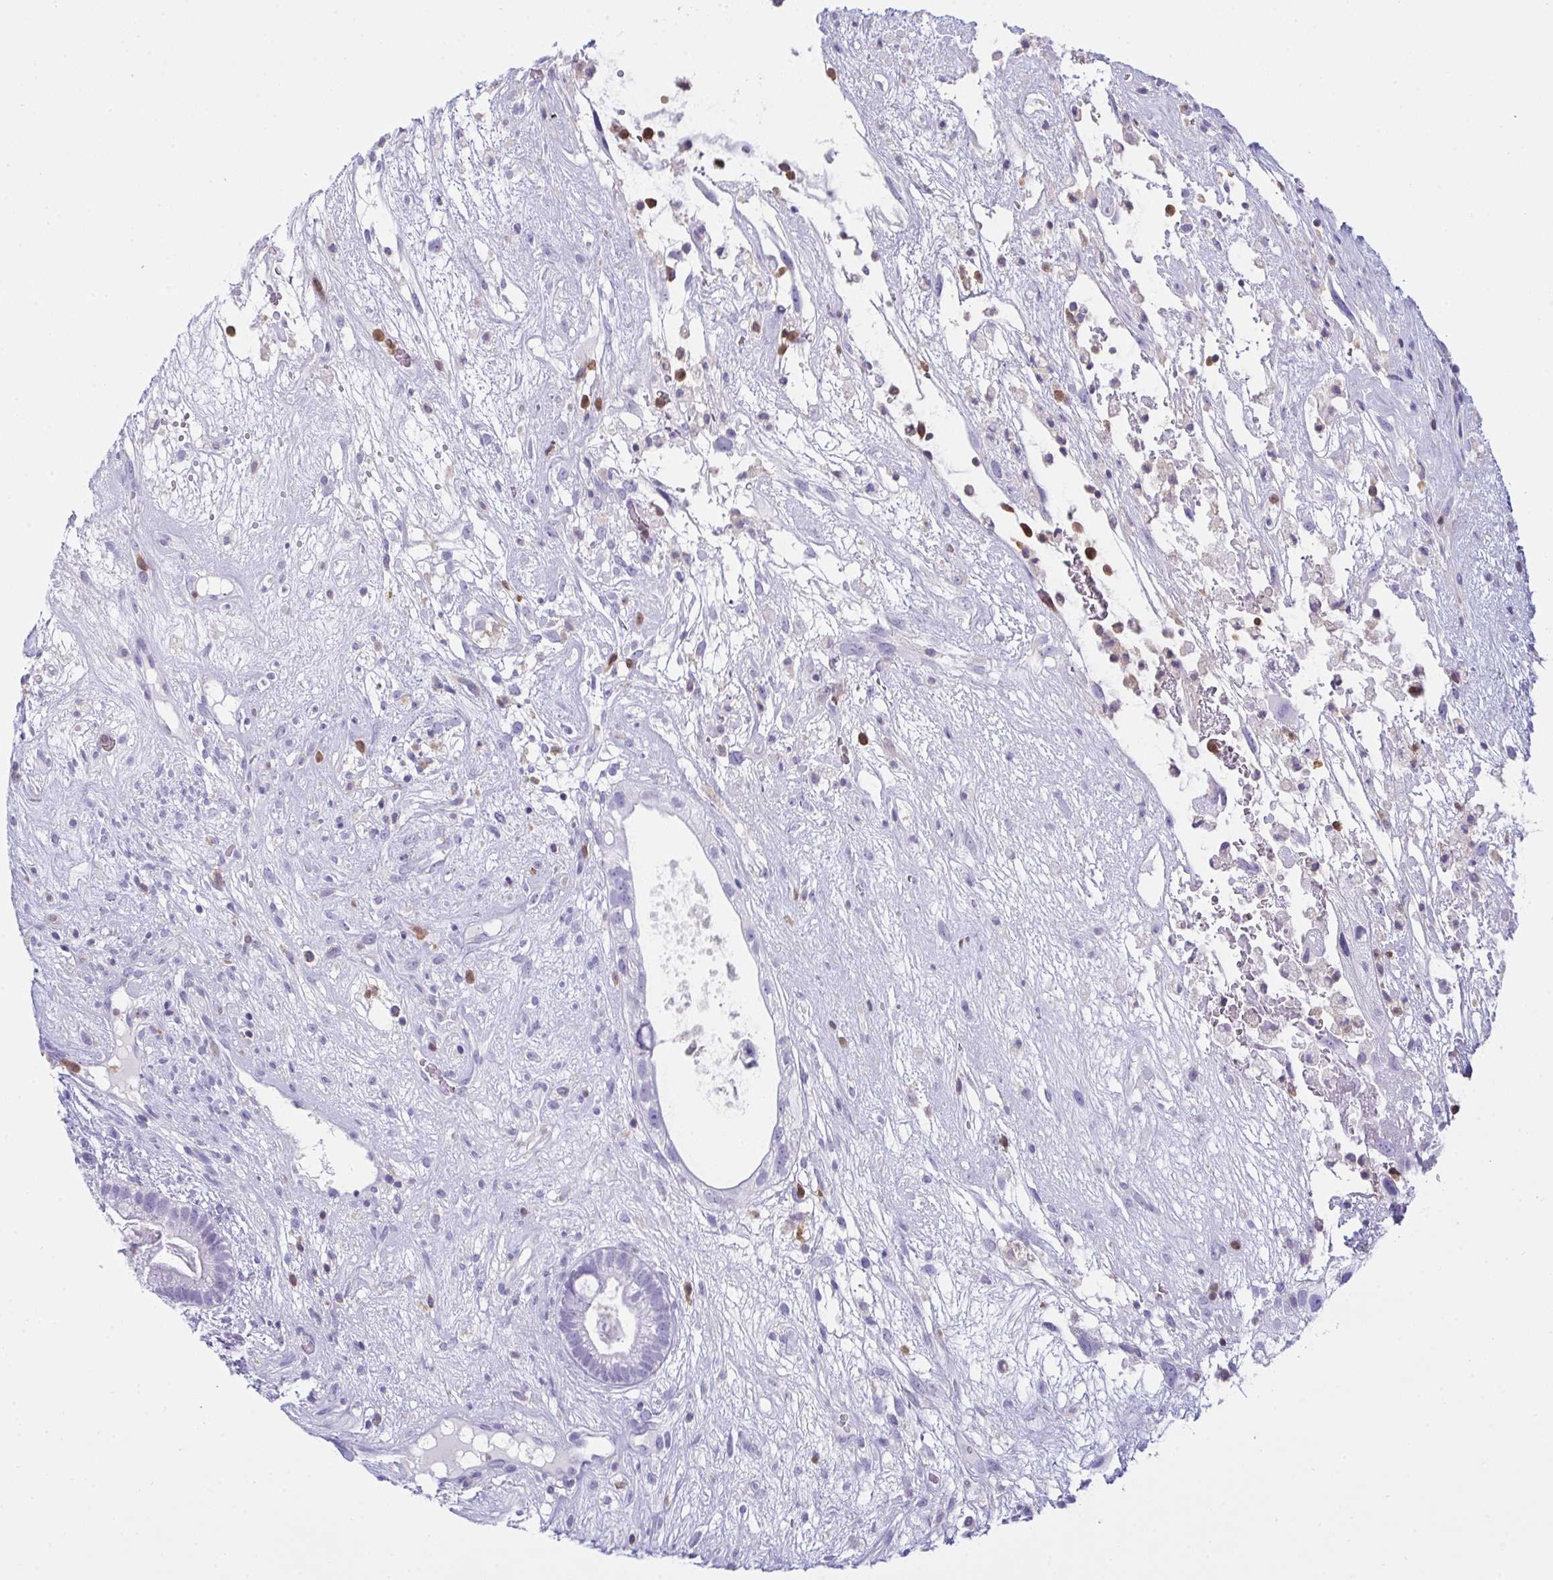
{"staining": {"intensity": "negative", "quantity": "none", "location": "none"}, "tissue": "testis cancer", "cell_type": "Tumor cells", "image_type": "cancer", "snomed": [{"axis": "morphology", "description": "Seminoma, NOS"}, {"axis": "morphology", "description": "Carcinoma, Embryonal, NOS"}, {"axis": "topography", "description": "Testis"}], "caption": "Micrograph shows no protein staining in tumor cells of testis cancer tissue.", "gene": "MYO1F", "patient": {"sex": "male", "age": 41}}